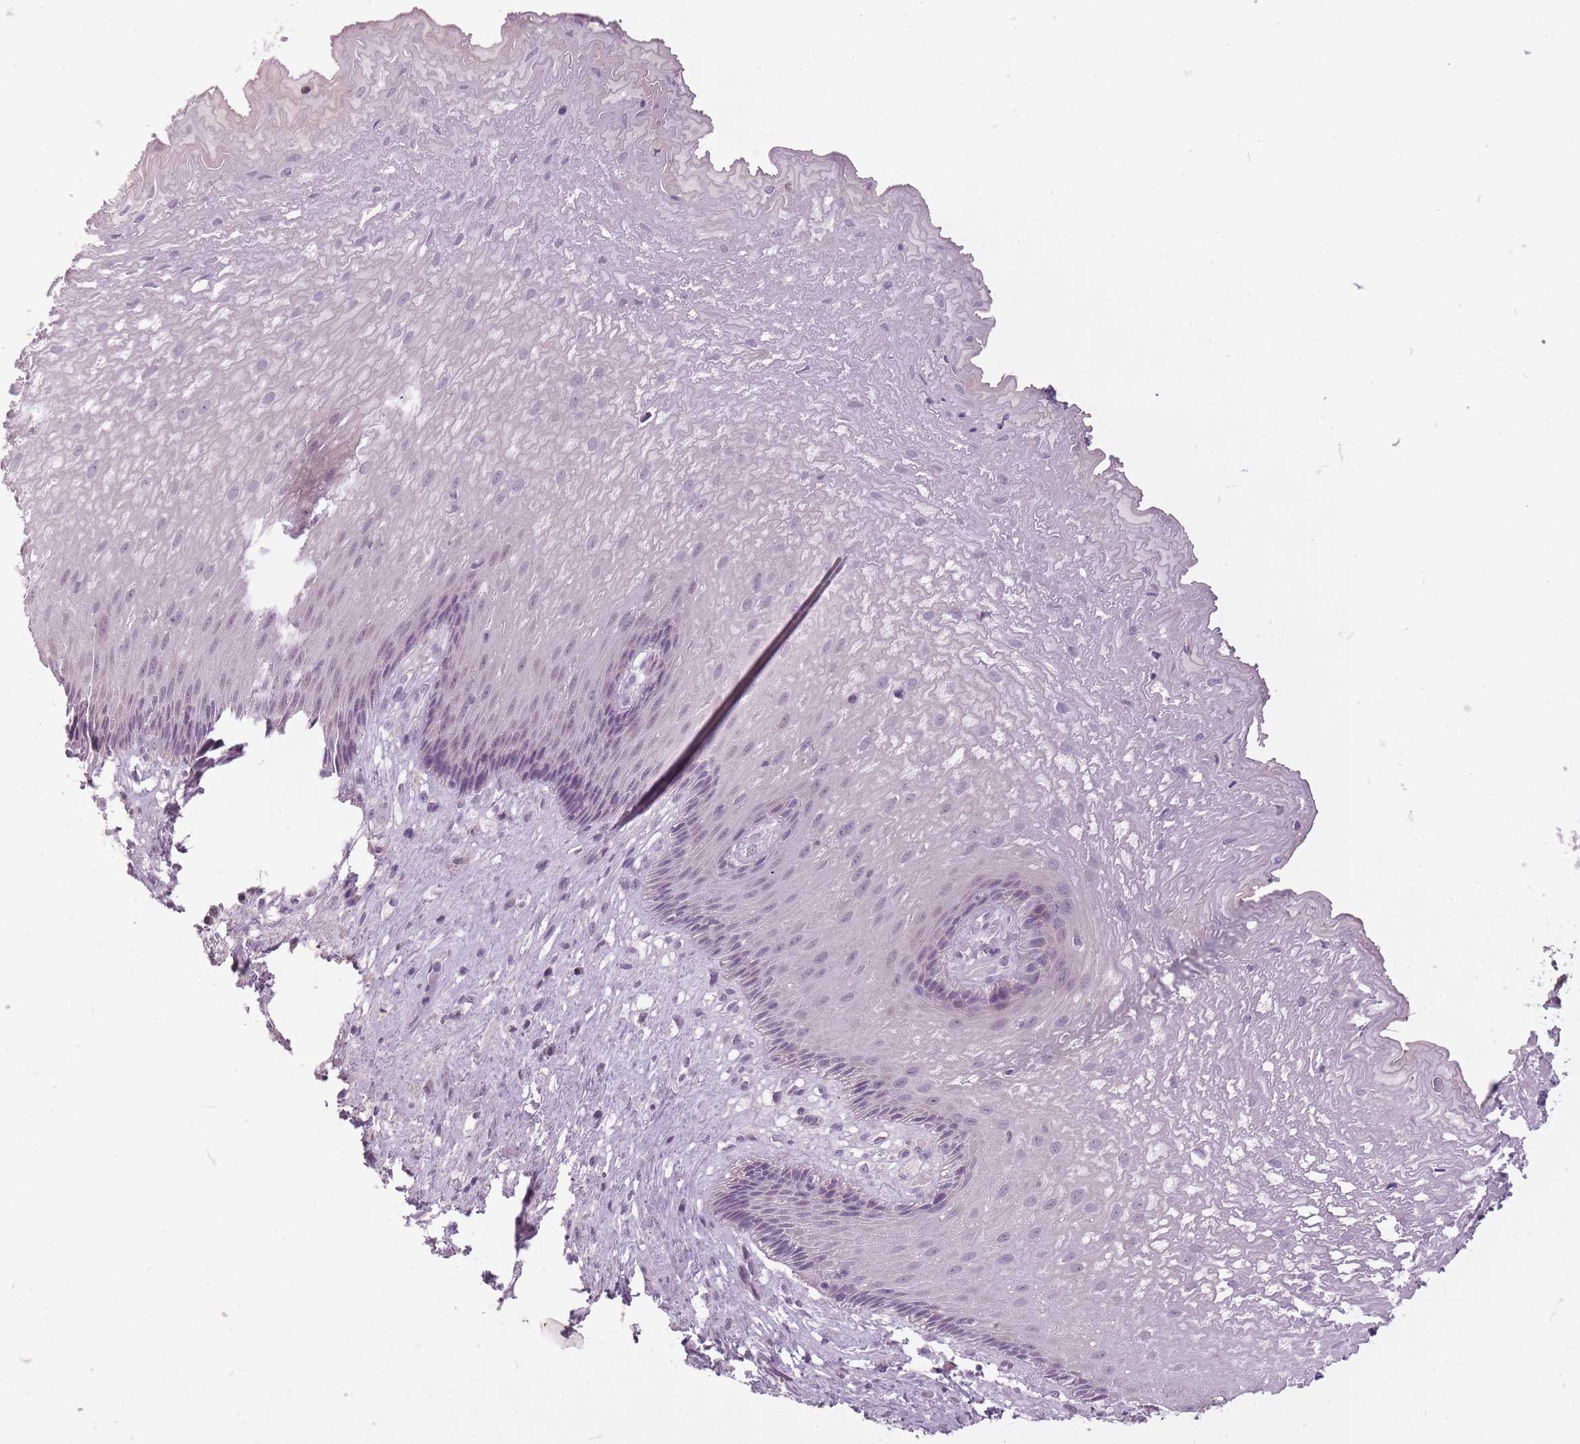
{"staining": {"intensity": "negative", "quantity": "none", "location": "none"}, "tissue": "esophagus", "cell_type": "Squamous epithelial cells", "image_type": "normal", "snomed": [{"axis": "morphology", "description": "Normal tissue, NOS"}, {"axis": "topography", "description": "Esophagus"}], "caption": "Photomicrograph shows no protein positivity in squamous epithelial cells of unremarkable esophagus.", "gene": "FAM43B", "patient": {"sex": "male", "age": 60}}